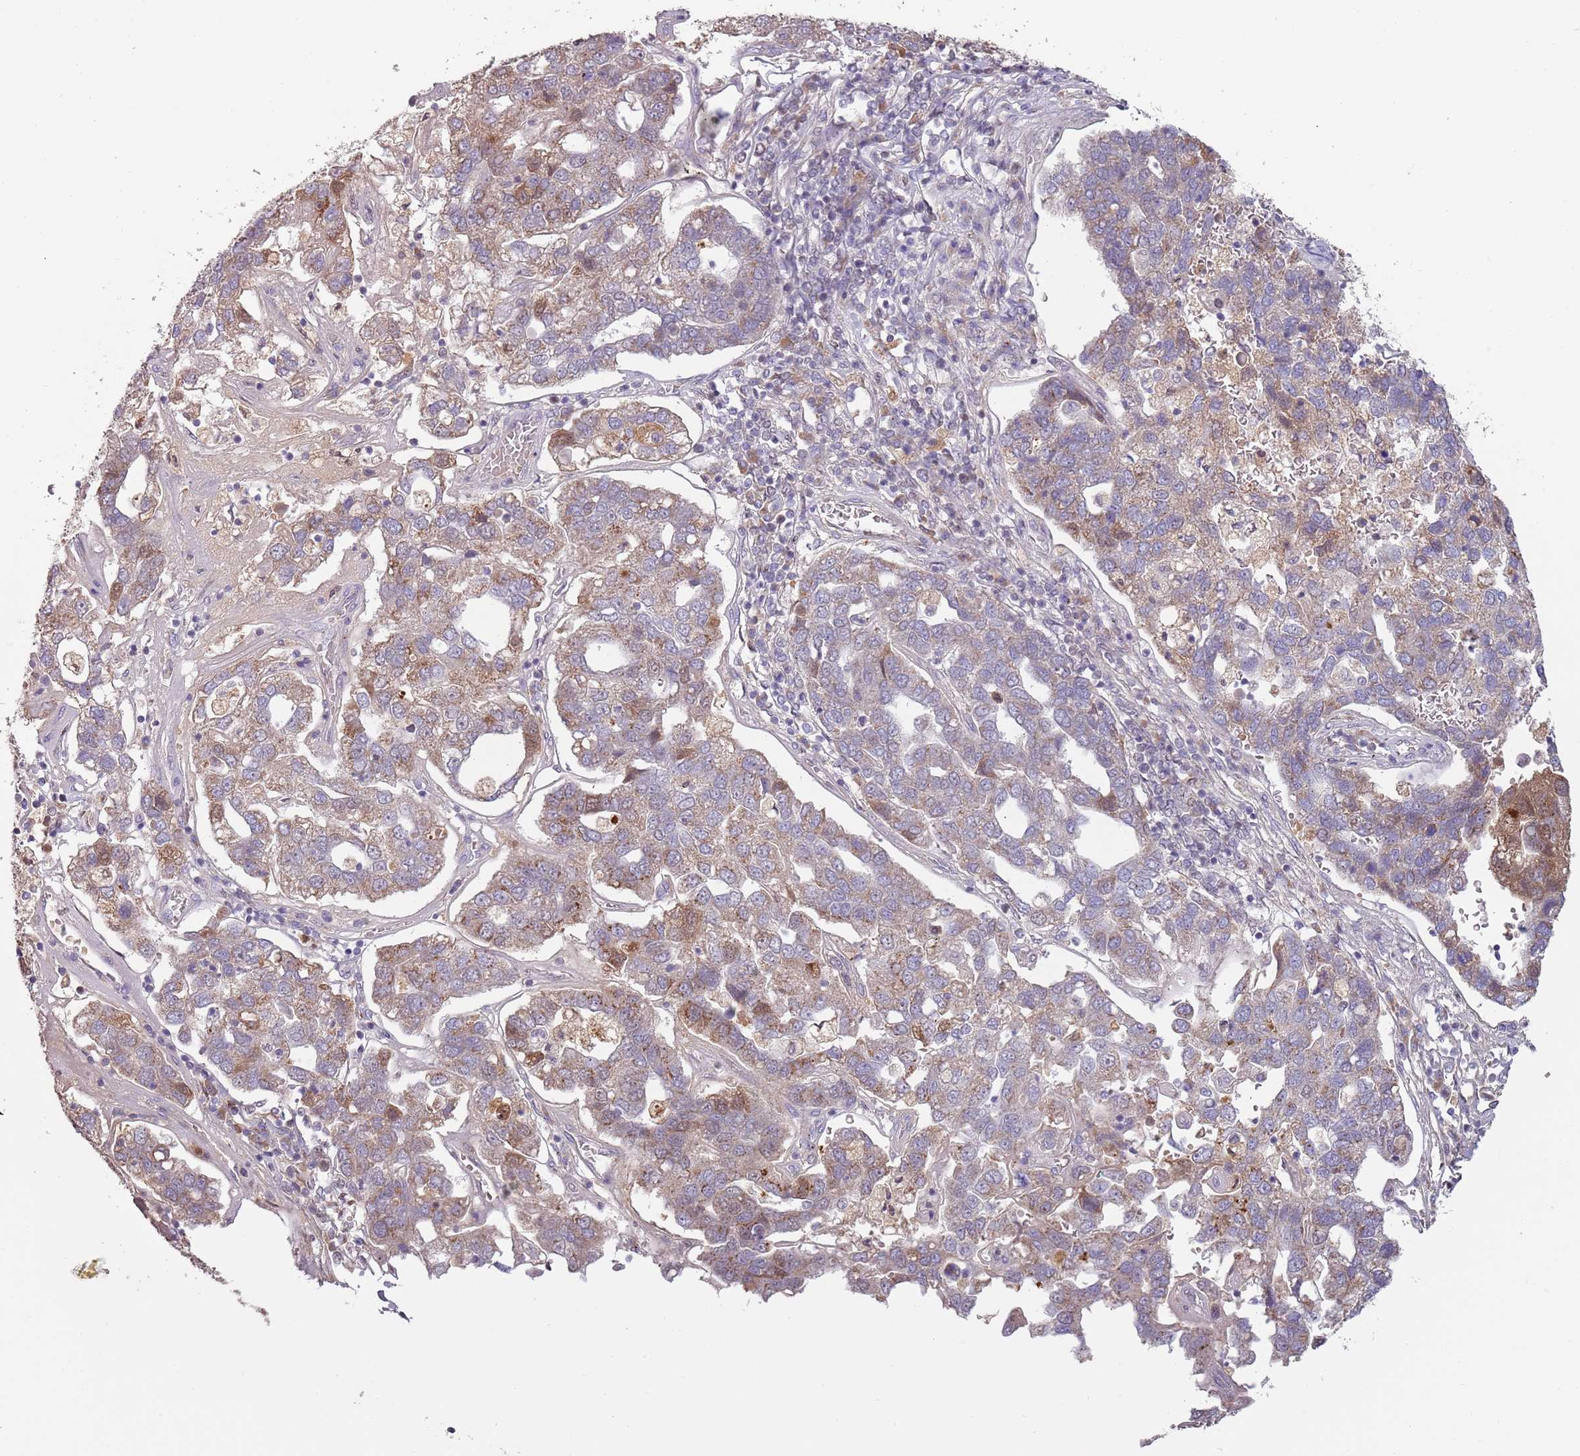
{"staining": {"intensity": "moderate", "quantity": "25%-75%", "location": "nuclear"}, "tissue": "pancreatic cancer", "cell_type": "Tumor cells", "image_type": "cancer", "snomed": [{"axis": "morphology", "description": "Adenocarcinoma, NOS"}, {"axis": "topography", "description": "Pancreas"}], "caption": "Brown immunohistochemical staining in pancreatic adenocarcinoma demonstrates moderate nuclear staining in approximately 25%-75% of tumor cells. (DAB IHC with brightfield microscopy, high magnification).", "gene": "SYS1", "patient": {"sex": "female", "age": 61}}